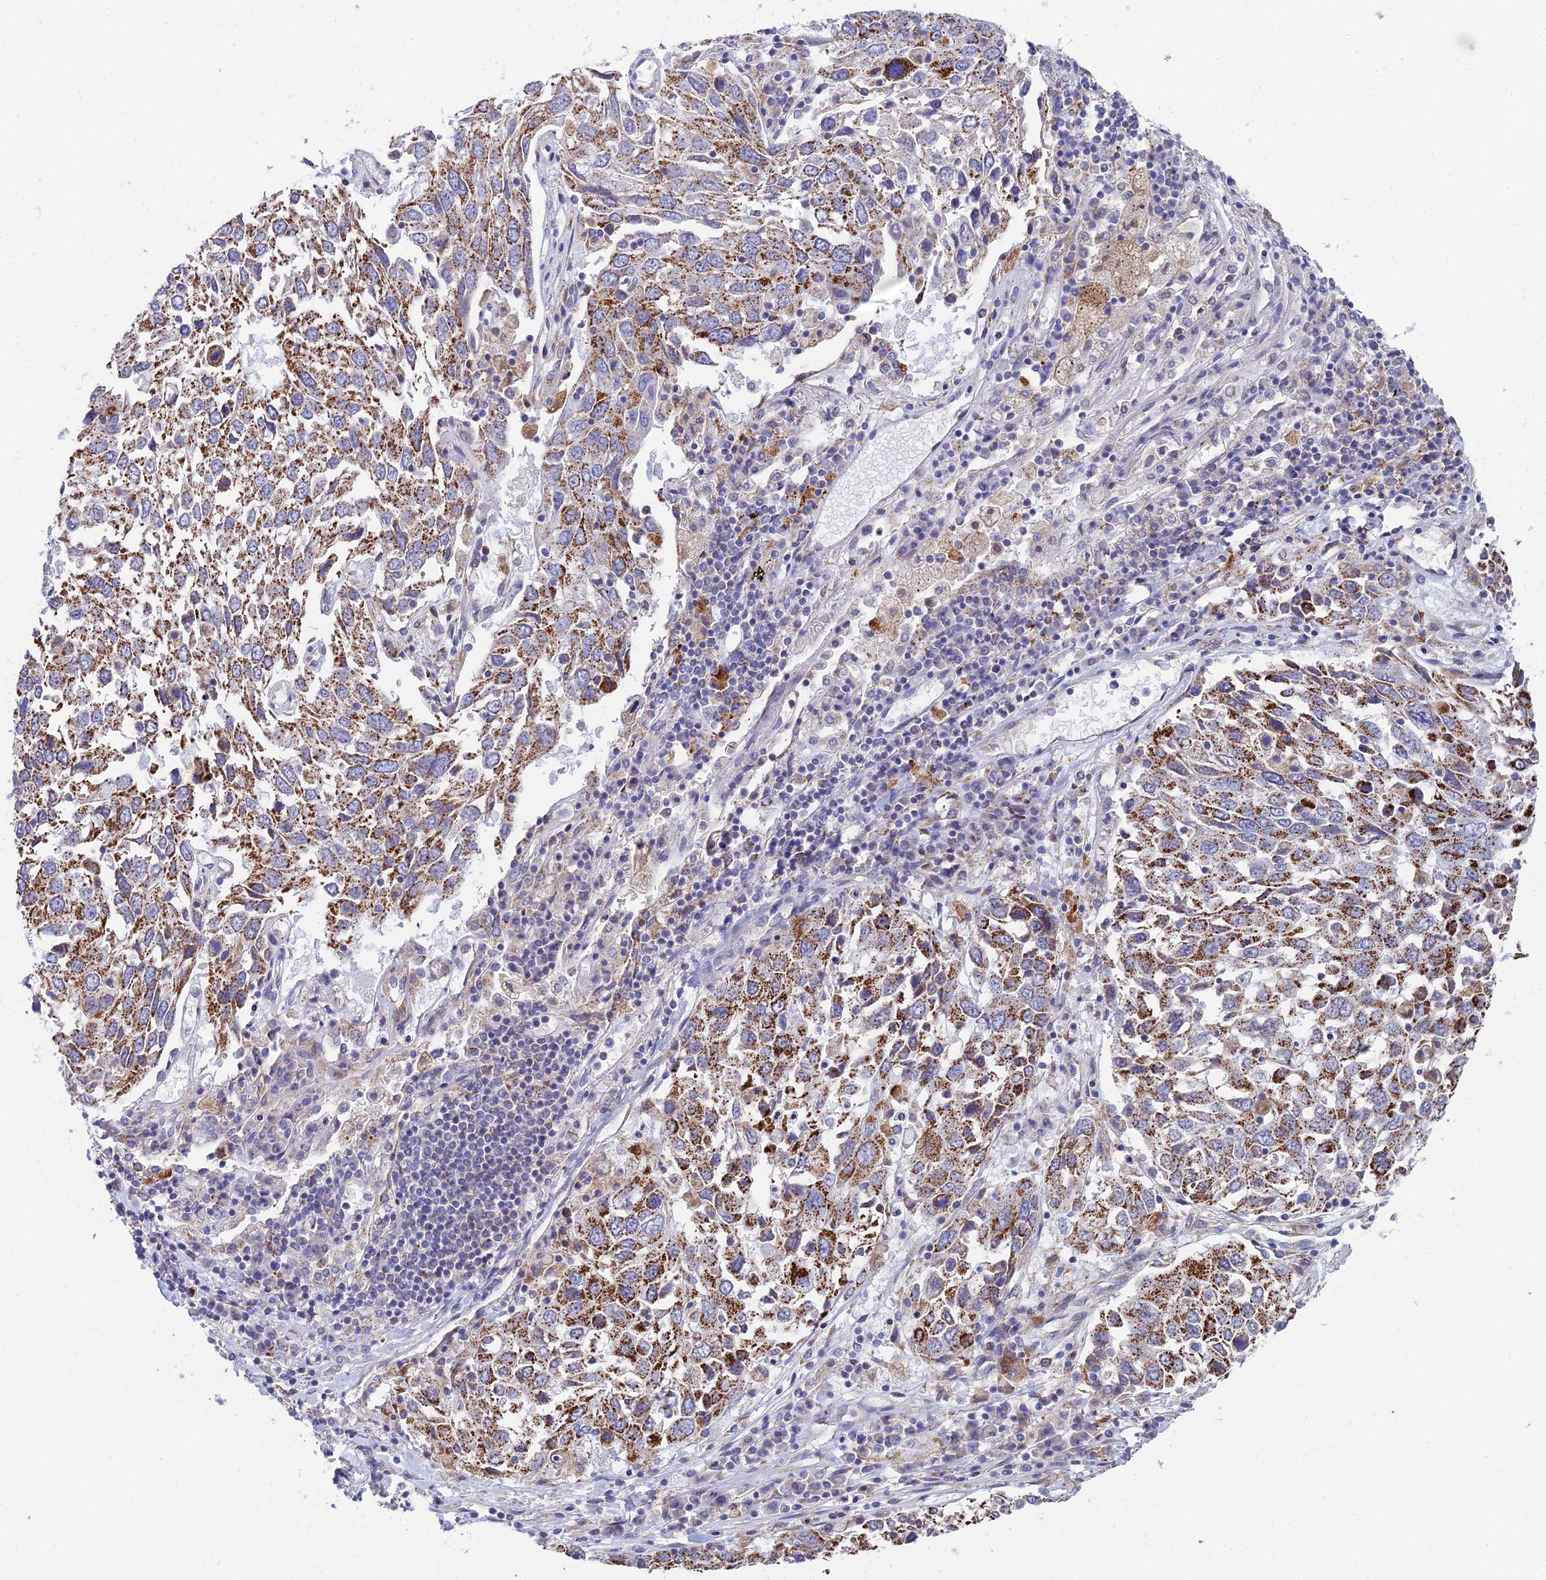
{"staining": {"intensity": "moderate", "quantity": ">75%", "location": "cytoplasmic/membranous"}, "tissue": "lung cancer", "cell_type": "Tumor cells", "image_type": "cancer", "snomed": [{"axis": "morphology", "description": "Squamous cell carcinoma, NOS"}, {"axis": "topography", "description": "Lung"}], "caption": "Squamous cell carcinoma (lung) stained with a protein marker shows moderate staining in tumor cells.", "gene": "CSPG4", "patient": {"sex": "male", "age": 65}}